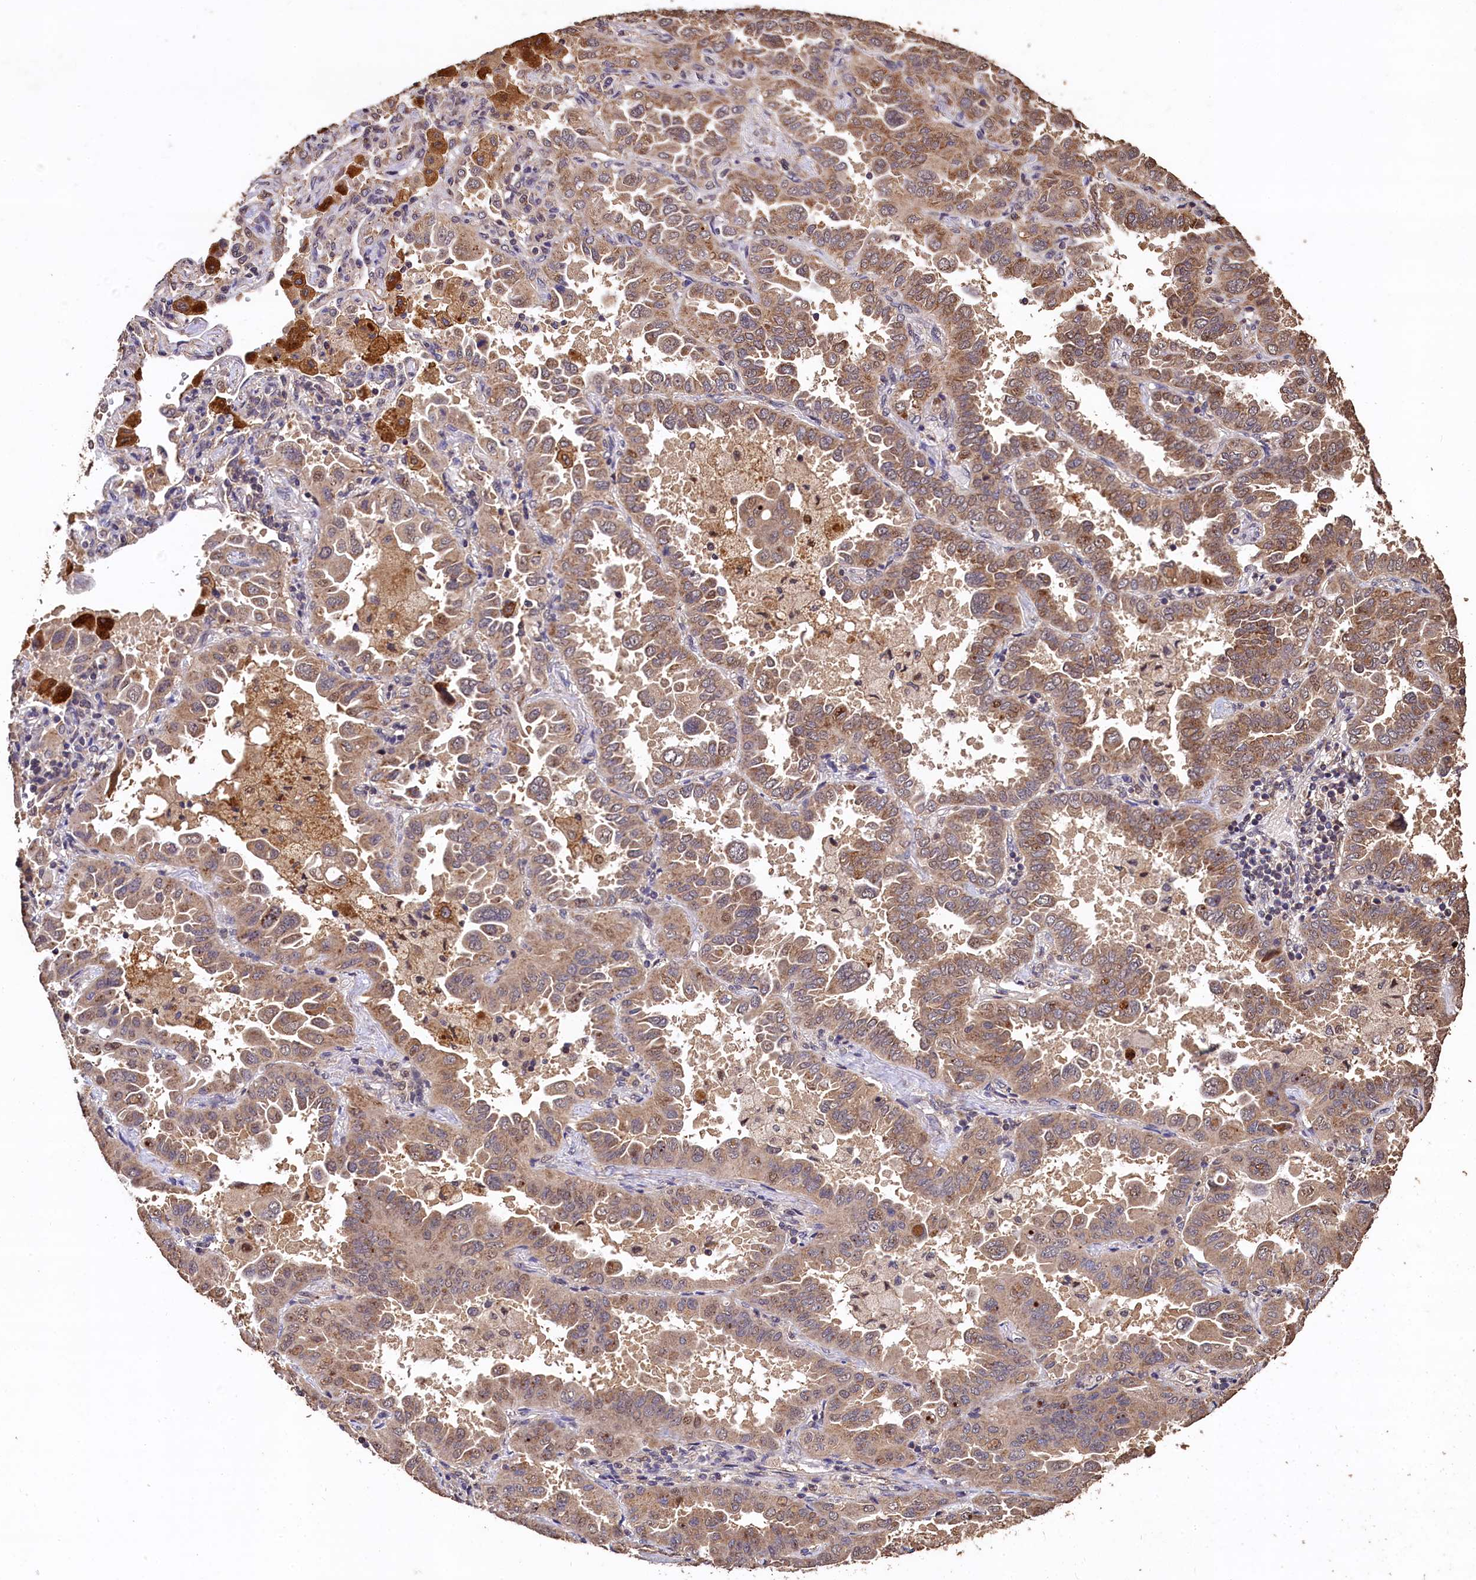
{"staining": {"intensity": "moderate", "quantity": ">75%", "location": "cytoplasmic/membranous"}, "tissue": "lung cancer", "cell_type": "Tumor cells", "image_type": "cancer", "snomed": [{"axis": "morphology", "description": "Adenocarcinoma, NOS"}, {"axis": "topography", "description": "Lung"}], "caption": "Lung cancer stained with a brown dye shows moderate cytoplasmic/membranous positive positivity in about >75% of tumor cells.", "gene": "LSM4", "patient": {"sex": "male", "age": 64}}